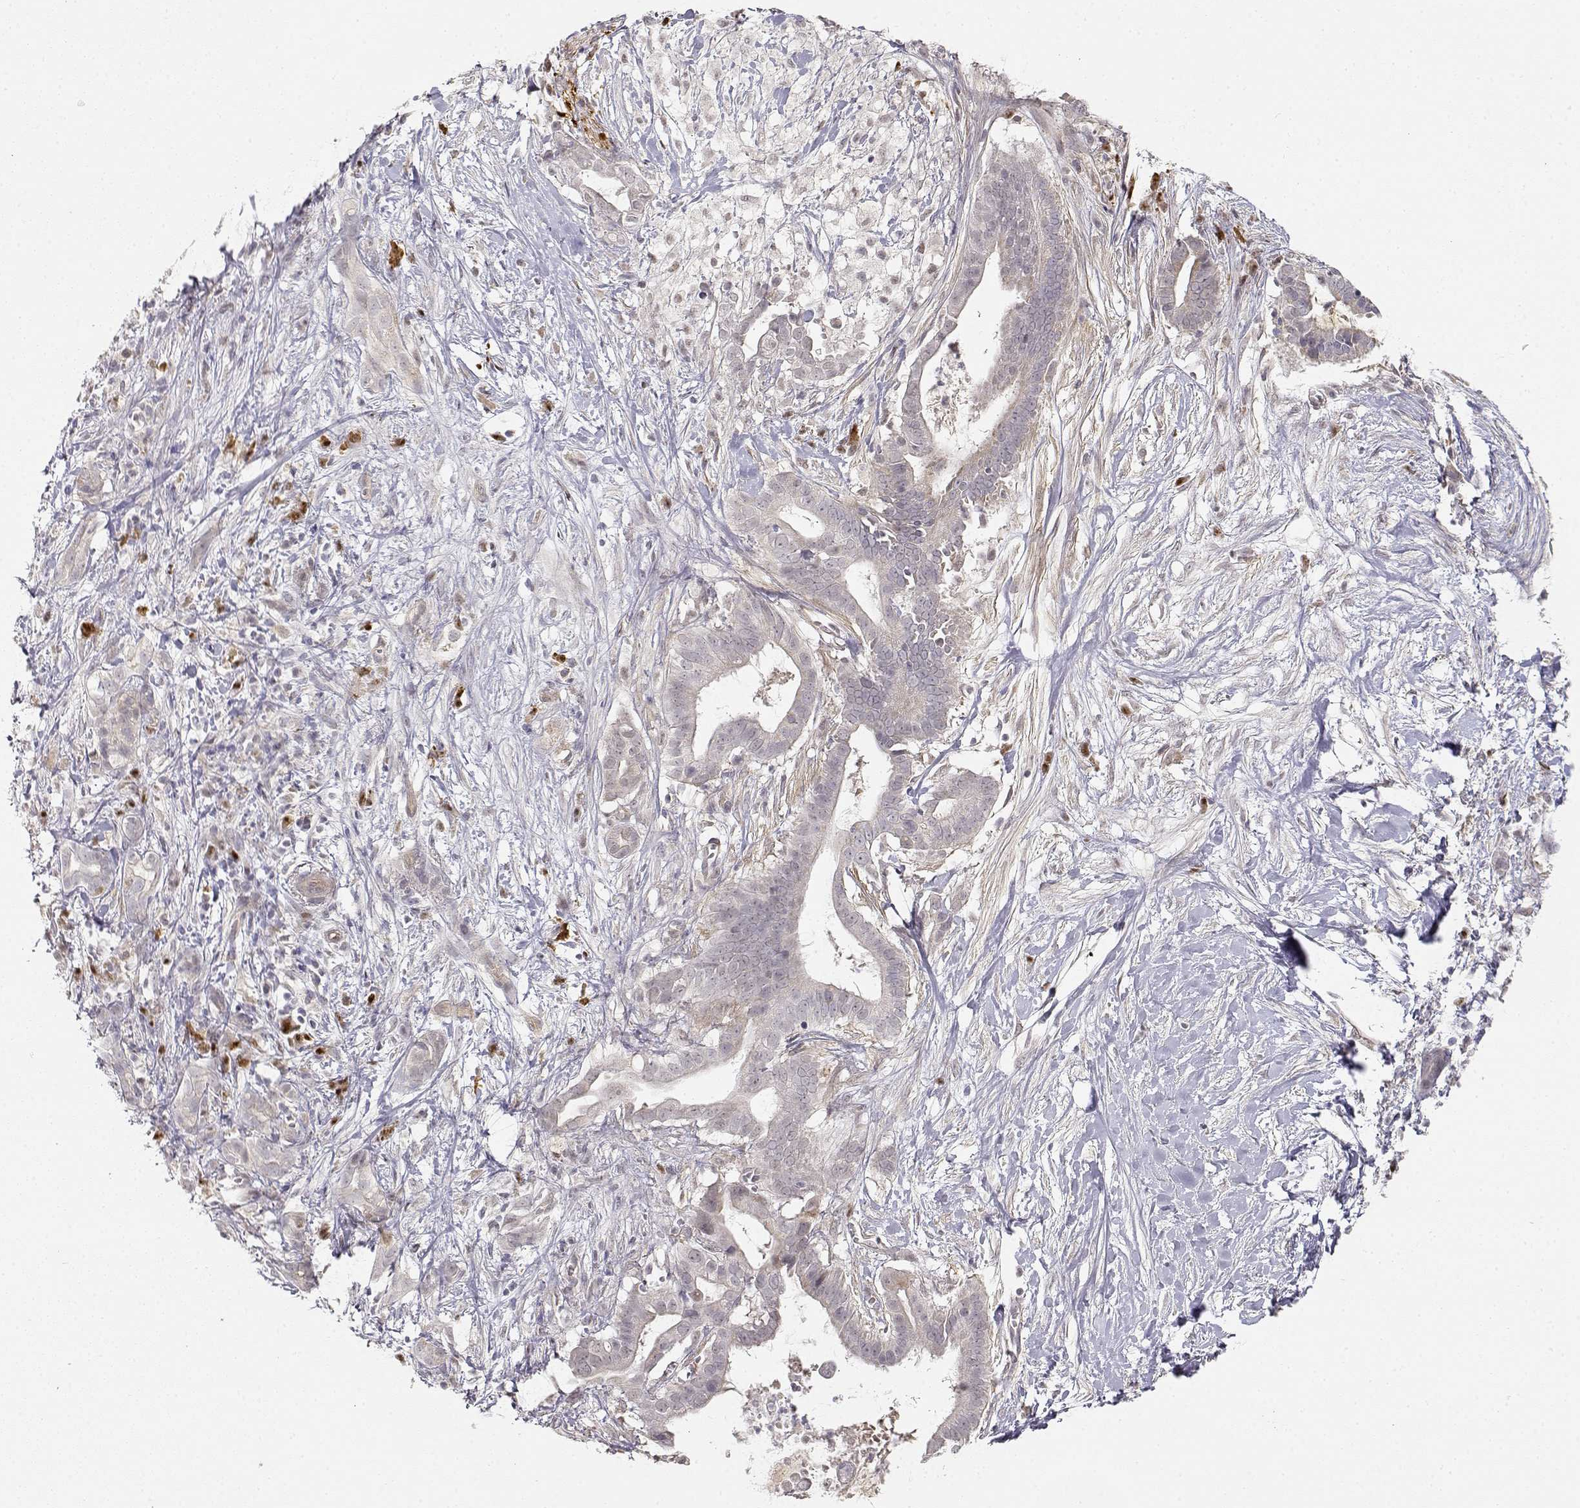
{"staining": {"intensity": "negative", "quantity": "none", "location": "none"}, "tissue": "pancreatic cancer", "cell_type": "Tumor cells", "image_type": "cancer", "snomed": [{"axis": "morphology", "description": "Adenocarcinoma, NOS"}, {"axis": "topography", "description": "Pancreas"}], "caption": "Pancreatic cancer was stained to show a protein in brown. There is no significant expression in tumor cells. The staining is performed using DAB (3,3'-diaminobenzidine) brown chromogen with nuclei counter-stained in using hematoxylin.", "gene": "EAF2", "patient": {"sex": "male", "age": 61}}